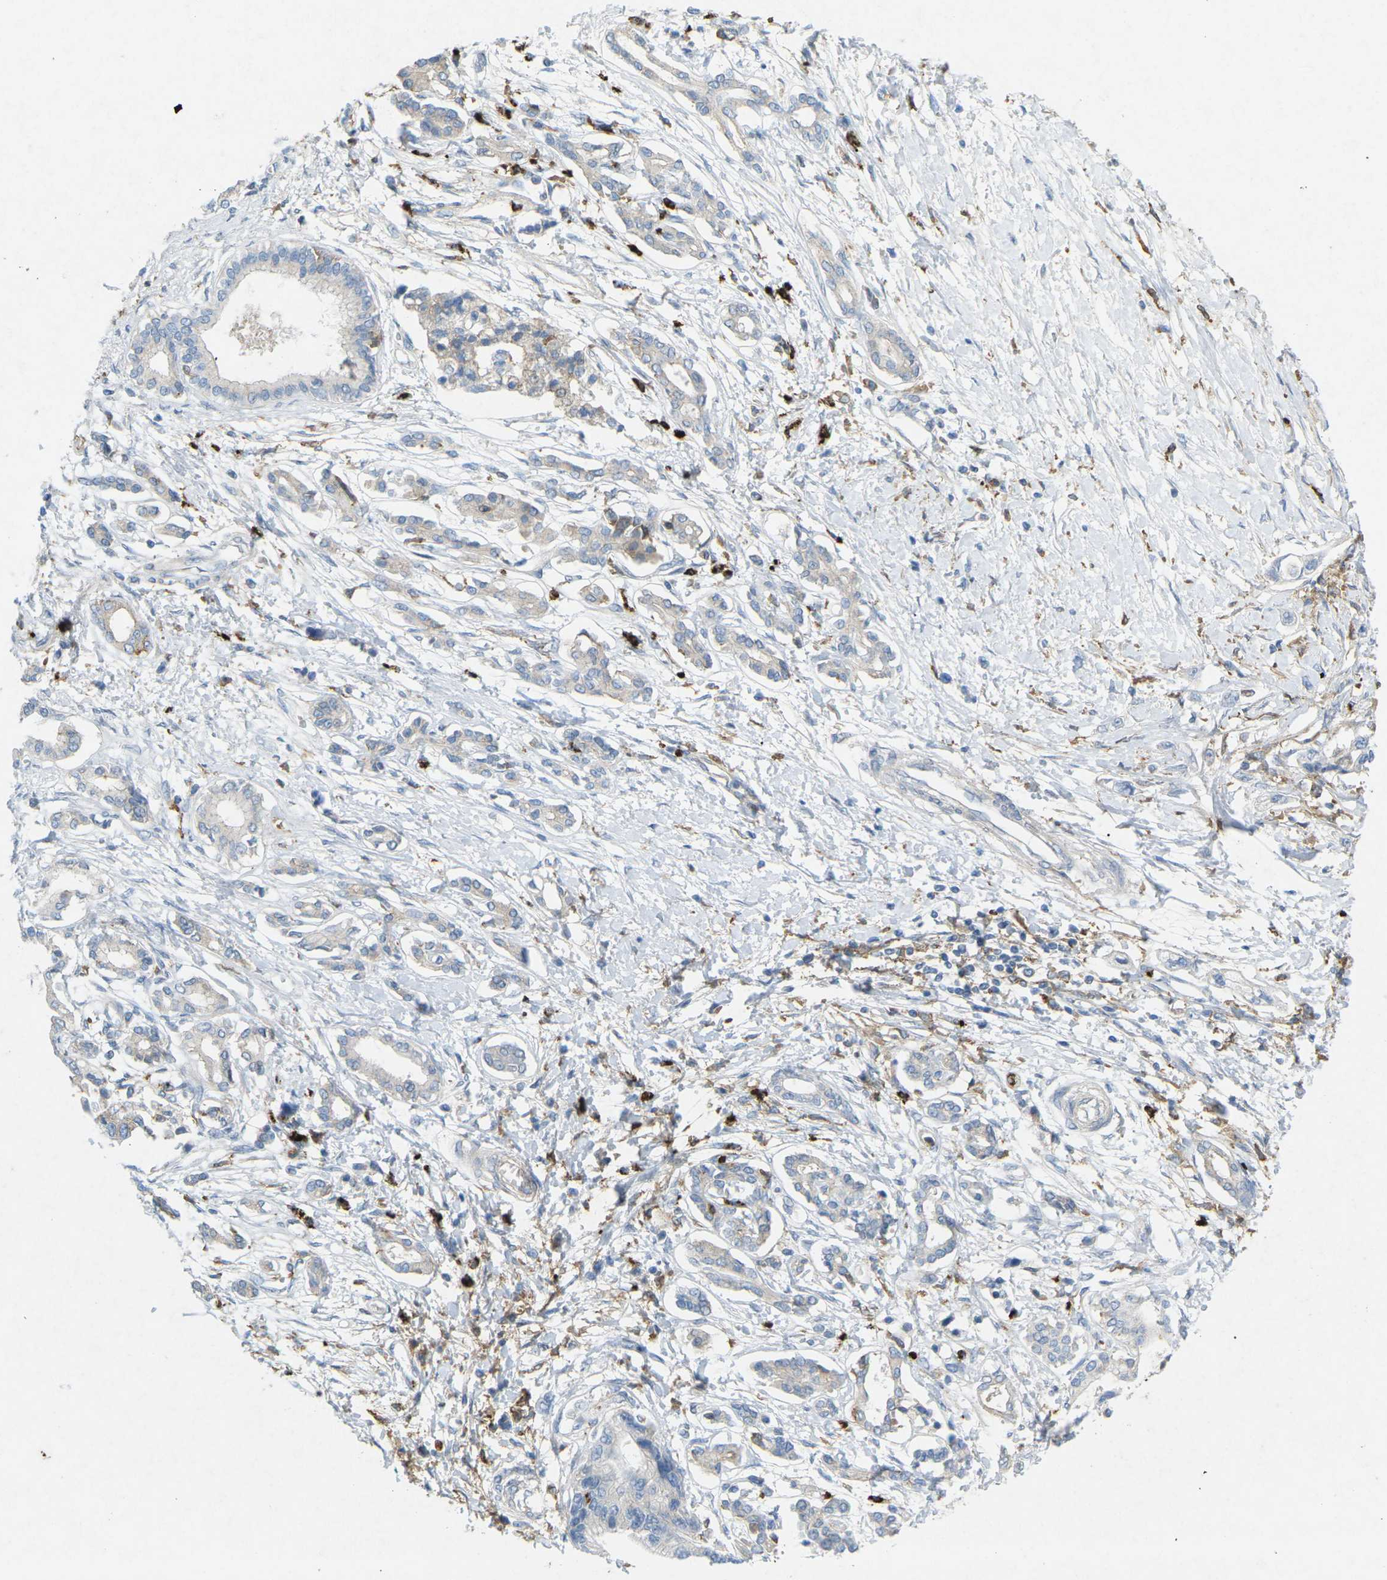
{"staining": {"intensity": "weak", "quantity": "<25%", "location": "cytoplasmic/membranous"}, "tissue": "pancreatic cancer", "cell_type": "Tumor cells", "image_type": "cancer", "snomed": [{"axis": "morphology", "description": "Adenocarcinoma, NOS"}, {"axis": "topography", "description": "Pancreas"}], "caption": "DAB (3,3'-diaminobenzidine) immunohistochemical staining of pancreatic cancer (adenocarcinoma) displays no significant positivity in tumor cells. The staining was performed using DAB (3,3'-diaminobenzidine) to visualize the protein expression in brown, while the nuclei were stained in blue with hematoxylin (Magnification: 20x).", "gene": "STK11", "patient": {"sex": "male", "age": 56}}